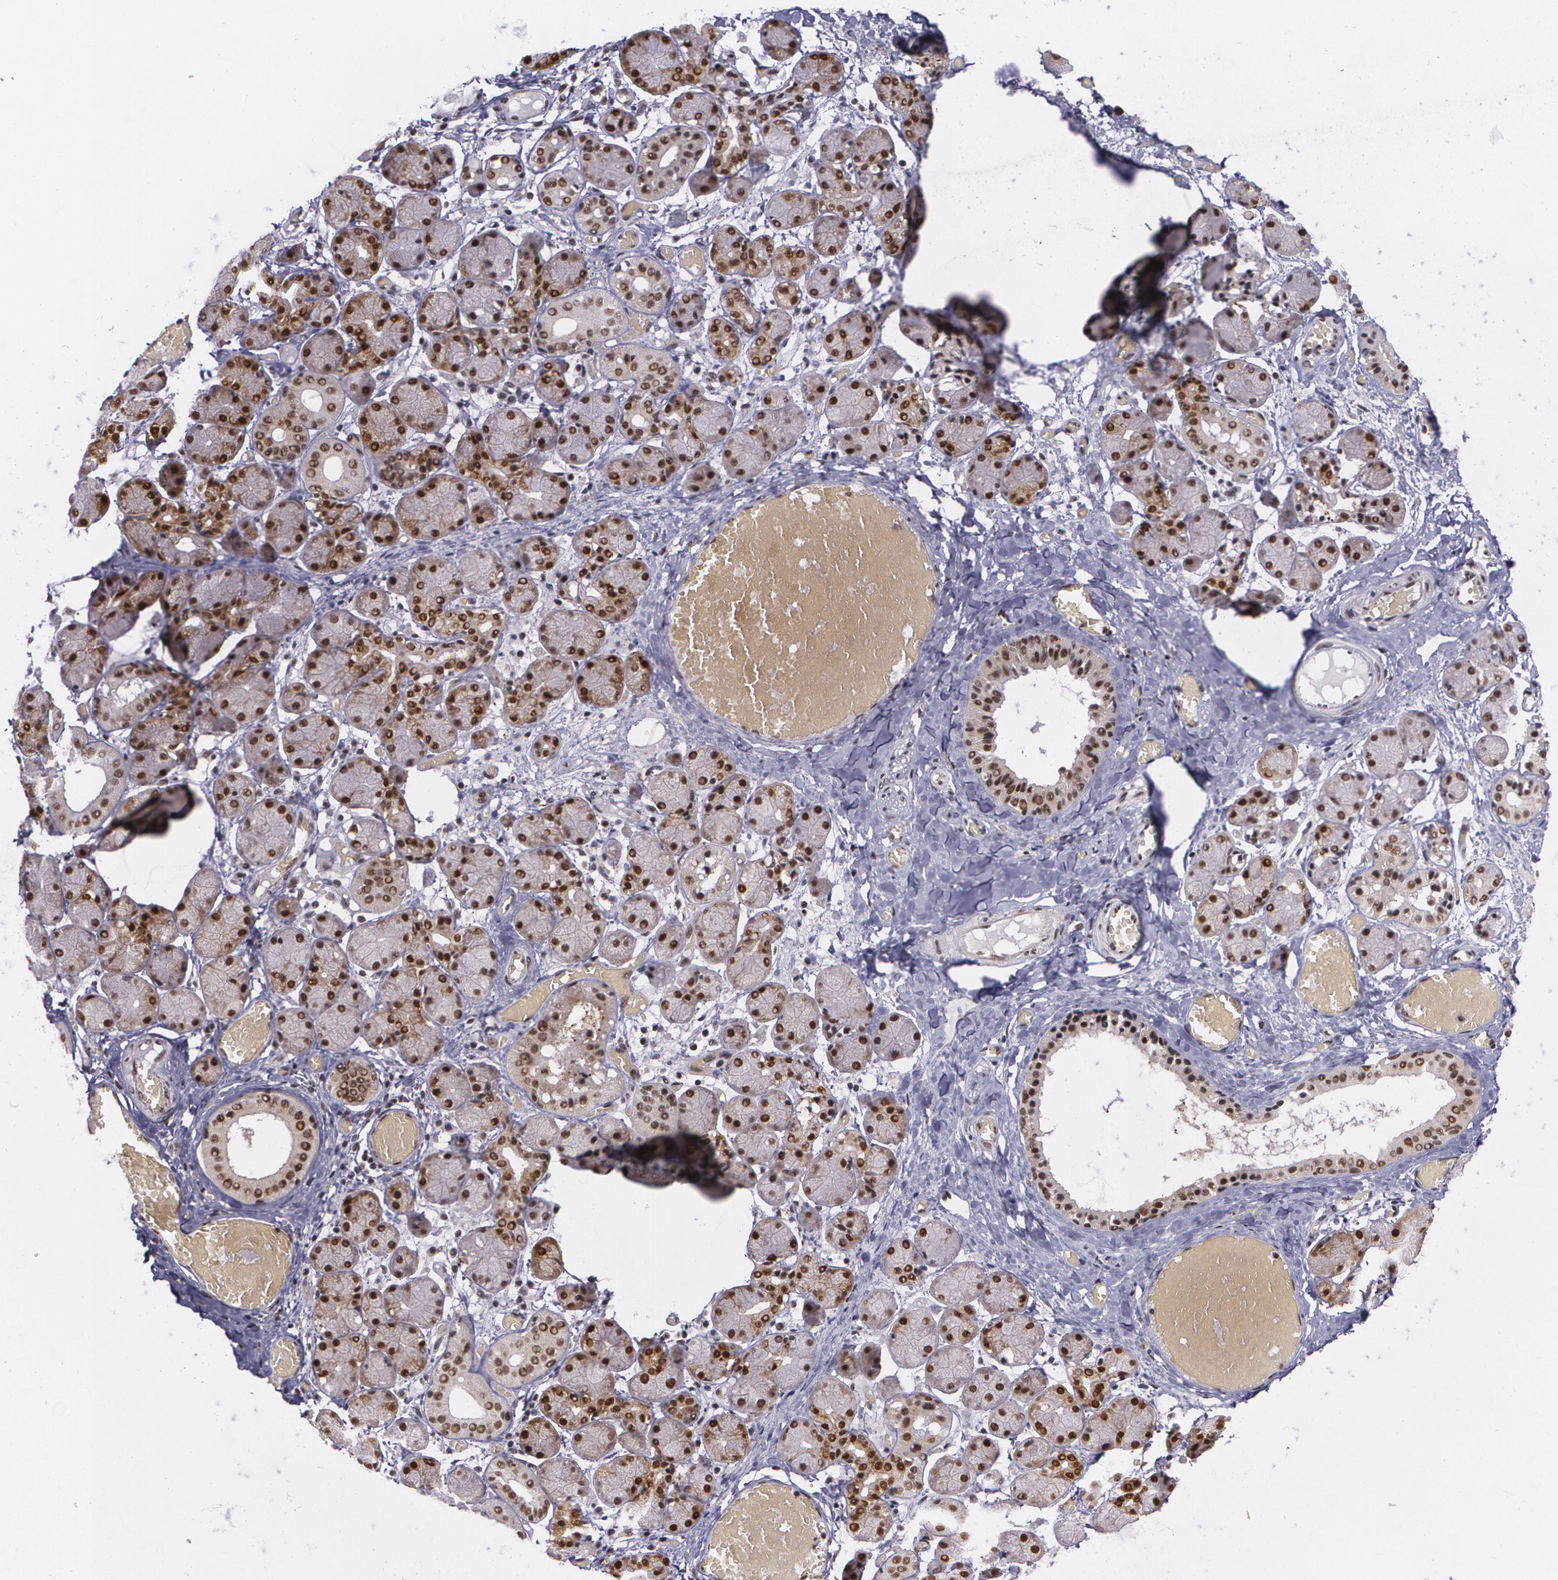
{"staining": {"intensity": "moderate", "quantity": ">75%", "location": "nuclear"}, "tissue": "salivary gland", "cell_type": "Glandular cells", "image_type": "normal", "snomed": [{"axis": "morphology", "description": "Normal tissue, NOS"}, {"axis": "topography", "description": "Salivary gland"}], "caption": "Immunohistochemical staining of benign human salivary gland shows medium levels of moderate nuclear positivity in about >75% of glandular cells.", "gene": "C6orf15", "patient": {"sex": "female", "age": 24}}